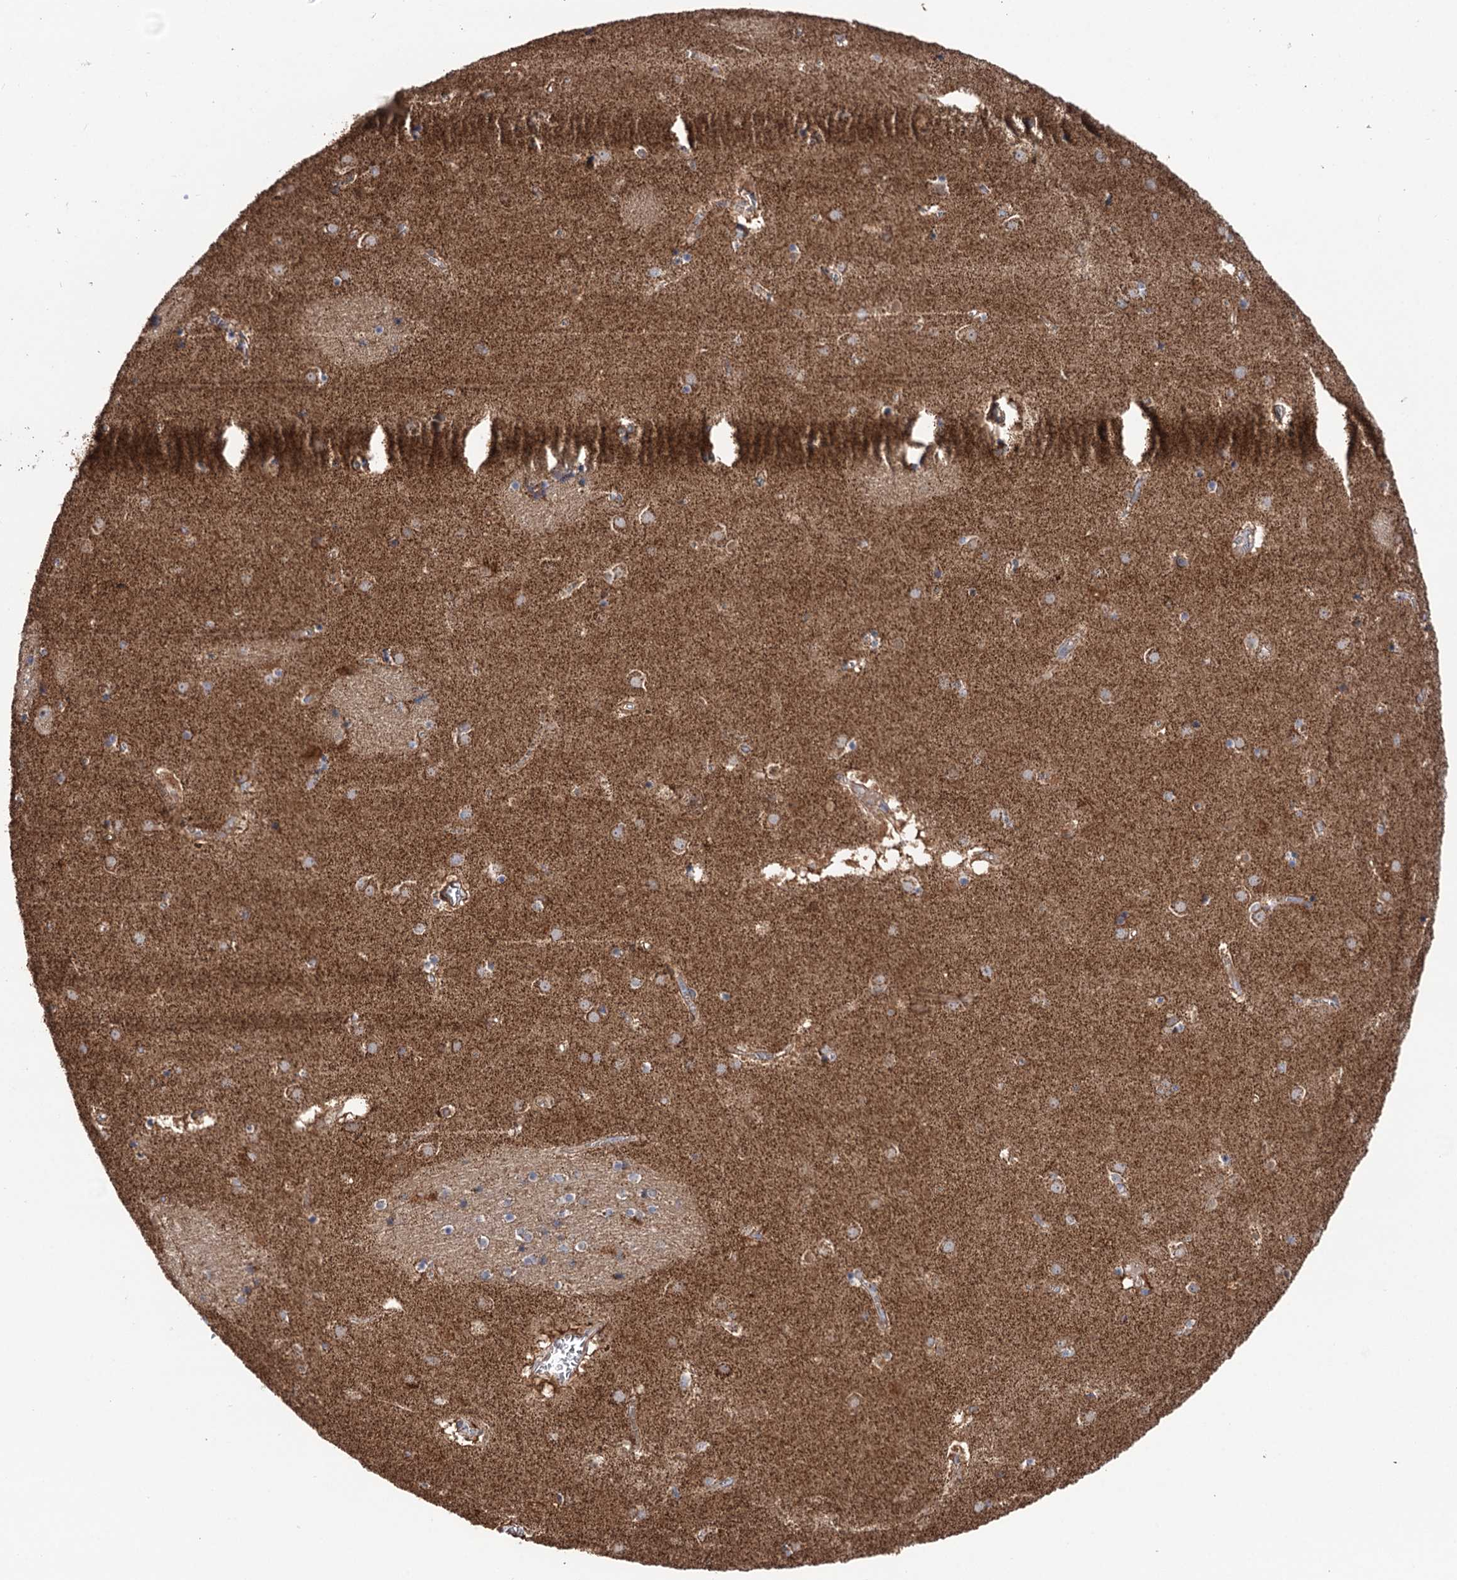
{"staining": {"intensity": "weak", "quantity": "25%-75%", "location": "cytoplasmic/membranous"}, "tissue": "caudate", "cell_type": "Glial cells", "image_type": "normal", "snomed": [{"axis": "morphology", "description": "Normal tissue, NOS"}, {"axis": "topography", "description": "Lateral ventricle wall"}], "caption": "Unremarkable caudate shows weak cytoplasmic/membranous positivity in approximately 25%-75% of glial cells The staining was performed using DAB (3,3'-diaminobenzidine) to visualize the protein expression in brown, while the nuclei were stained in blue with hematoxylin (Magnification: 20x)..", "gene": "SUCLA2", "patient": {"sex": "male", "age": 70}}